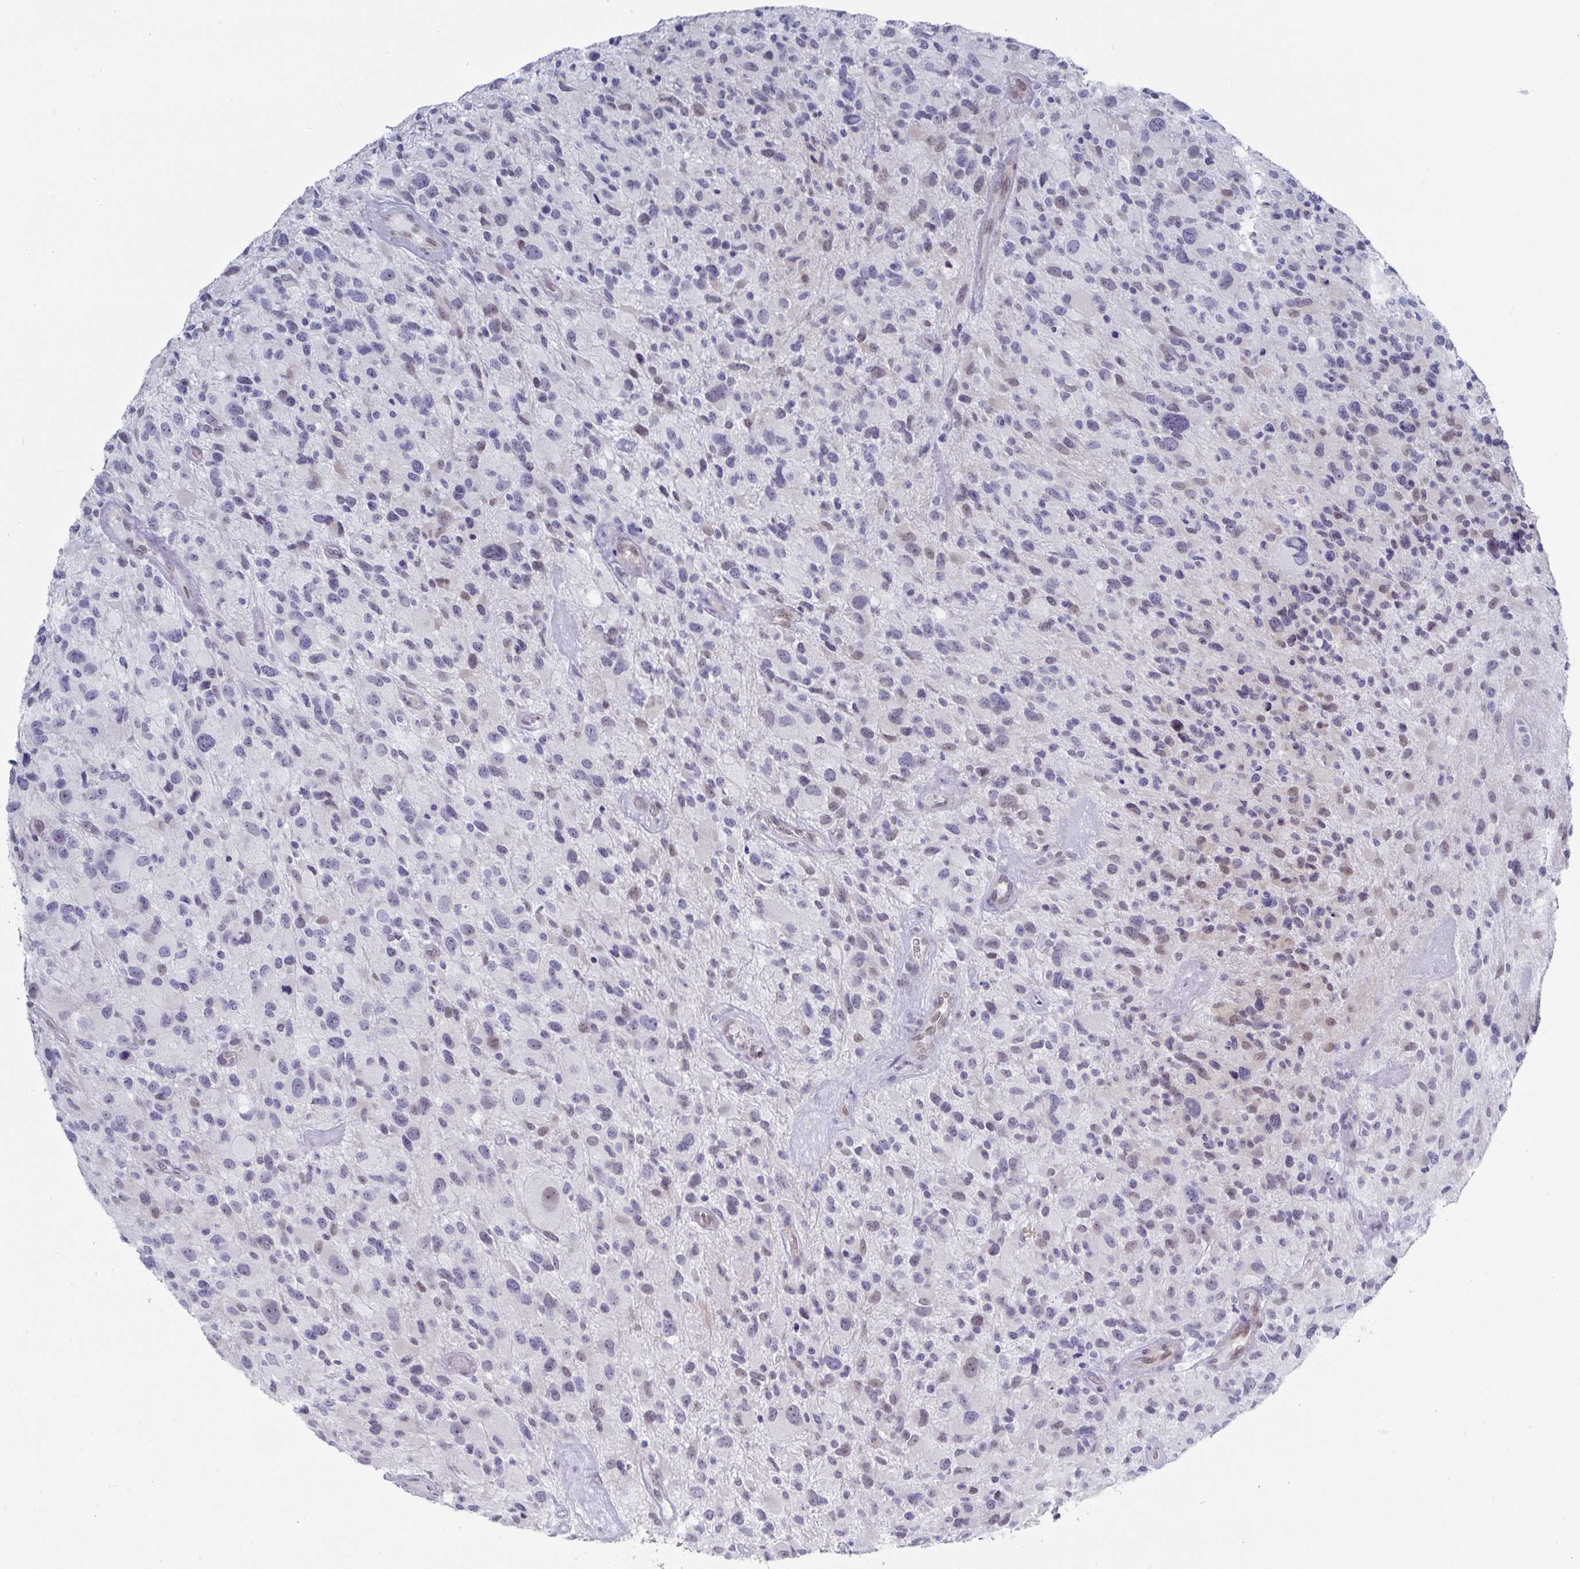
{"staining": {"intensity": "weak", "quantity": "<25%", "location": "nuclear"}, "tissue": "glioma", "cell_type": "Tumor cells", "image_type": "cancer", "snomed": [{"axis": "morphology", "description": "Glioma, malignant, High grade"}, {"axis": "topography", "description": "Brain"}], "caption": "Histopathology image shows no protein expression in tumor cells of malignant high-grade glioma tissue. (DAB immunohistochemistry (IHC) with hematoxylin counter stain).", "gene": "MFSD4A", "patient": {"sex": "female", "age": 67}}